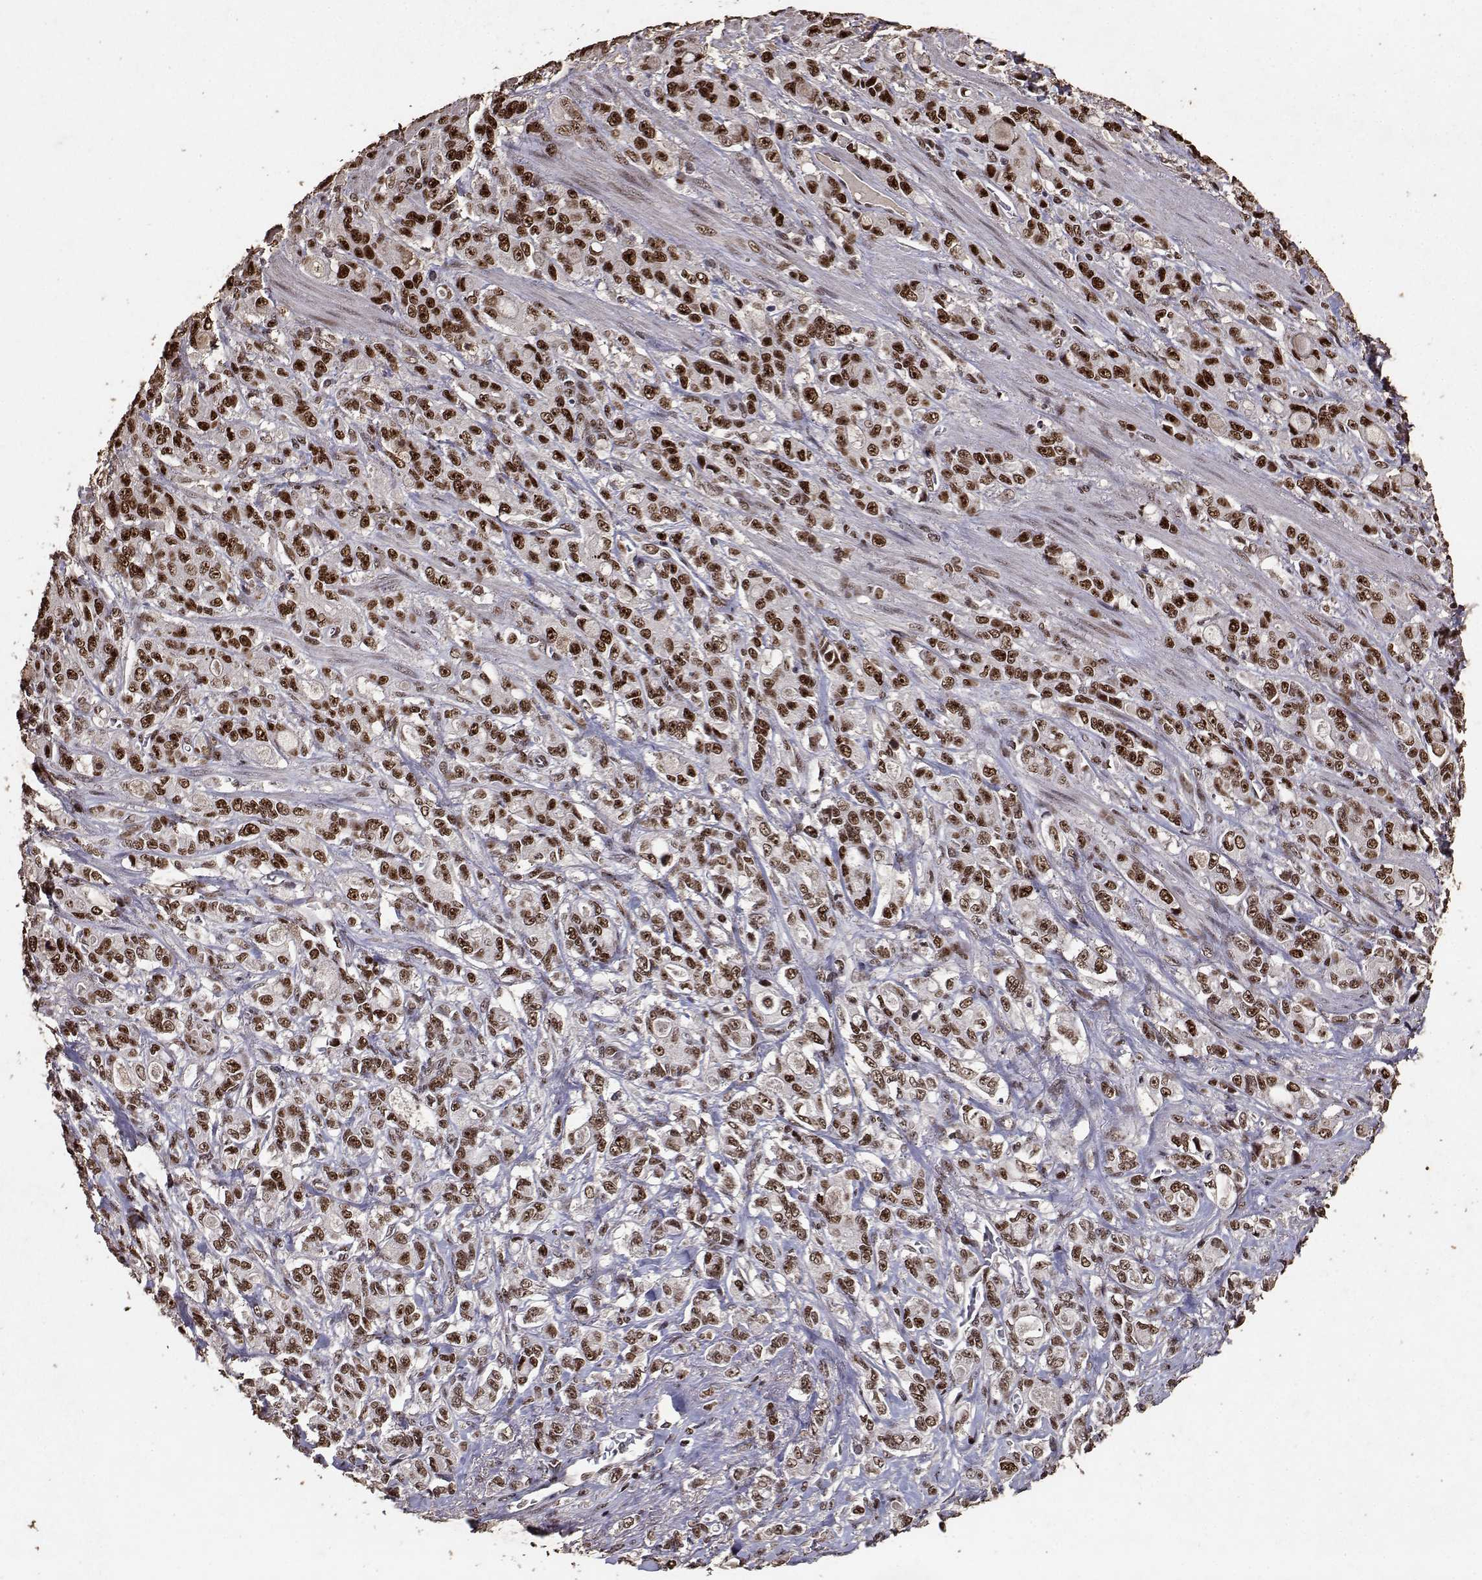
{"staining": {"intensity": "strong", "quantity": ">75%", "location": "nuclear"}, "tissue": "stomach cancer", "cell_type": "Tumor cells", "image_type": "cancer", "snomed": [{"axis": "morphology", "description": "Adenocarcinoma, NOS"}, {"axis": "topography", "description": "Stomach"}], "caption": "This is an image of immunohistochemistry staining of adenocarcinoma (stomach), which shows strong staining in the nuclear of tumor cells.", "gene": "TOE1", "patient": {"sex": "male", "age": 63}}